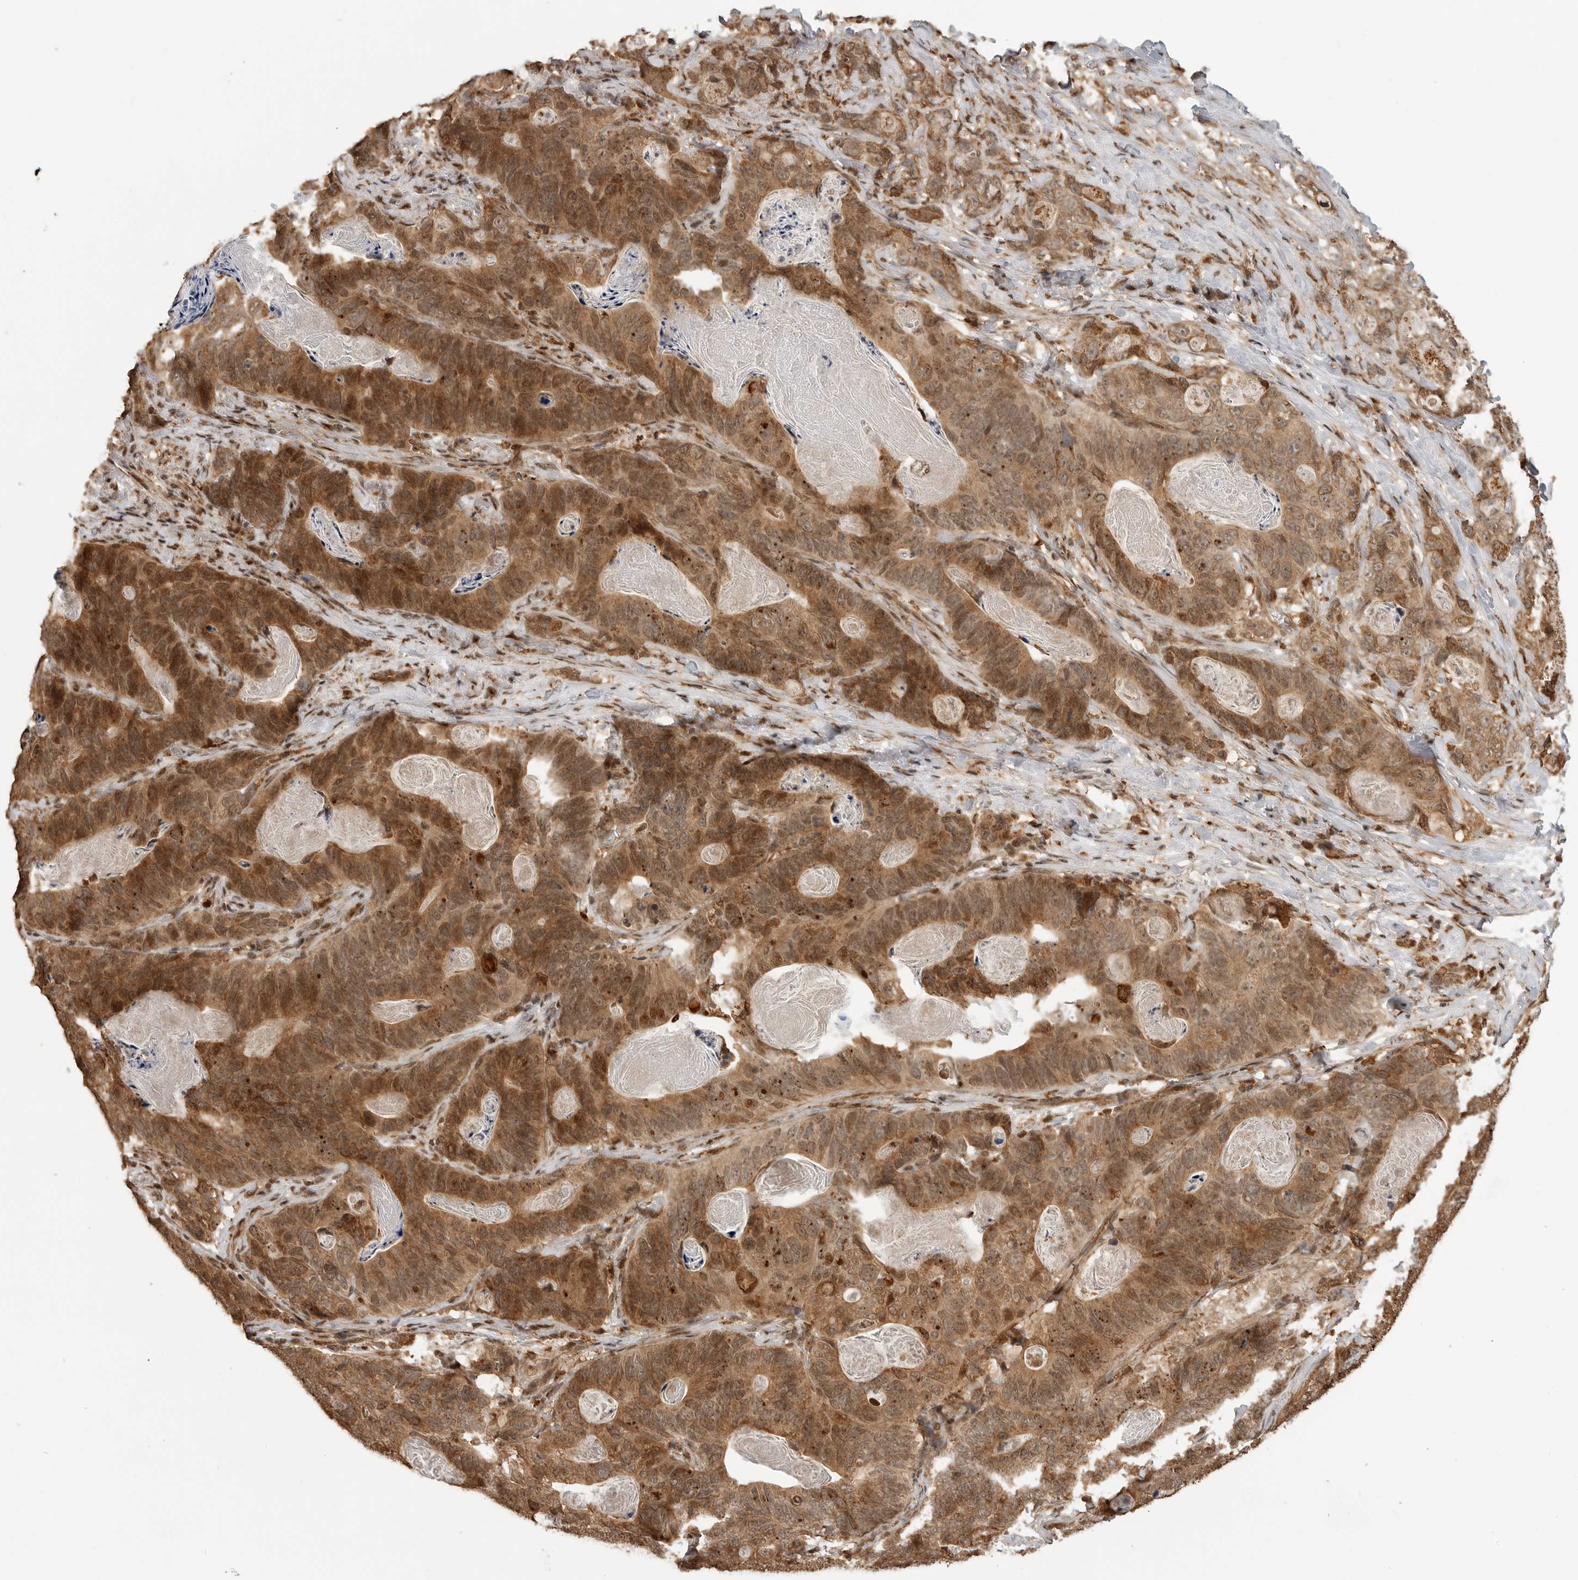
{"staining": {"intensity": "moderate", "quantity": ">75%", "location": "cytoplasmic/membranous,nuclear"}, "tissue": "stomach cancer", "cell_type": "Tumor cells", "image_type": "cancer", "snomed": [{"axis": "morphology", "description": "Normal tissue, NOS"}, {"axis": "morphology", "description": "Adenocarcinoma, NOS"}, {"axis": "topography", "description": "Stomach"}], "caption": "Immunohistochemistry (IHC) of human stomach adenocarcinoma displays medium levels of moderate cytoplasmic/membranous and nuclear expression in about >75% of tumor cells.", "gene": "BMP2K", "patient": {"sex": "female", "age": 89}}